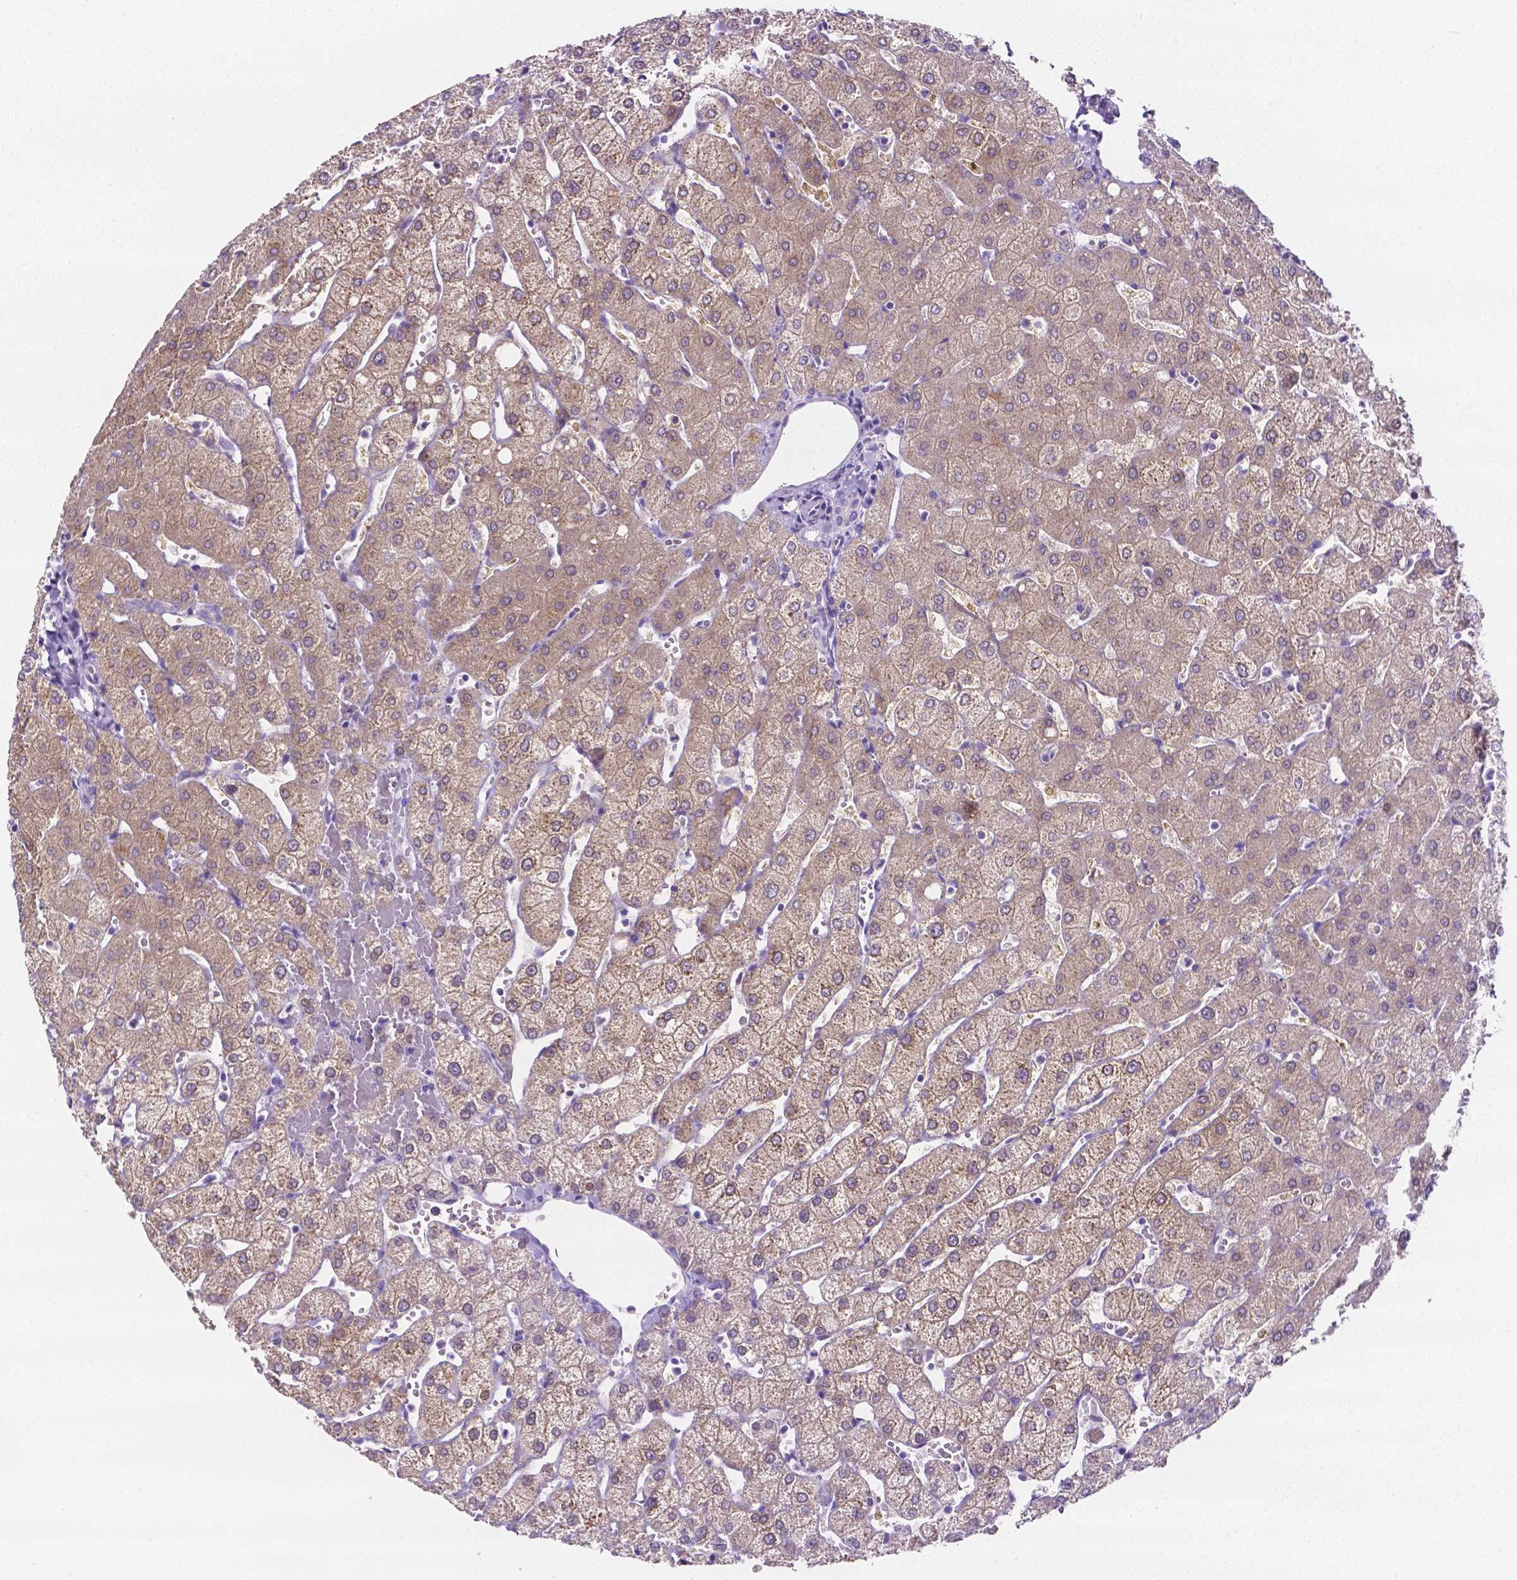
{"staining": {"intensity": "negative", "quantity": "none", "location": "none"}, "tissue": "liver", "cell_type": "Cholangiocytes", "image_type": "normal", "snomed": [{"axis": "morphology", "description": "Normal tissue, NOS"}, {"axis": "topography", "description": "Liver"}], "caption": "Protein analysis of unremarkable liver demonstrates no significant positivity in cholangiocytes. The staining was performed using DAB (3,3'-diaminobenzidine) to visualize the protein expression in brown, while the nuclei were stained in blue with hematoxylin (Magnification: 20x).", "gene": "SLC22A2", "patient": {"sex": "female", "age": 54}}